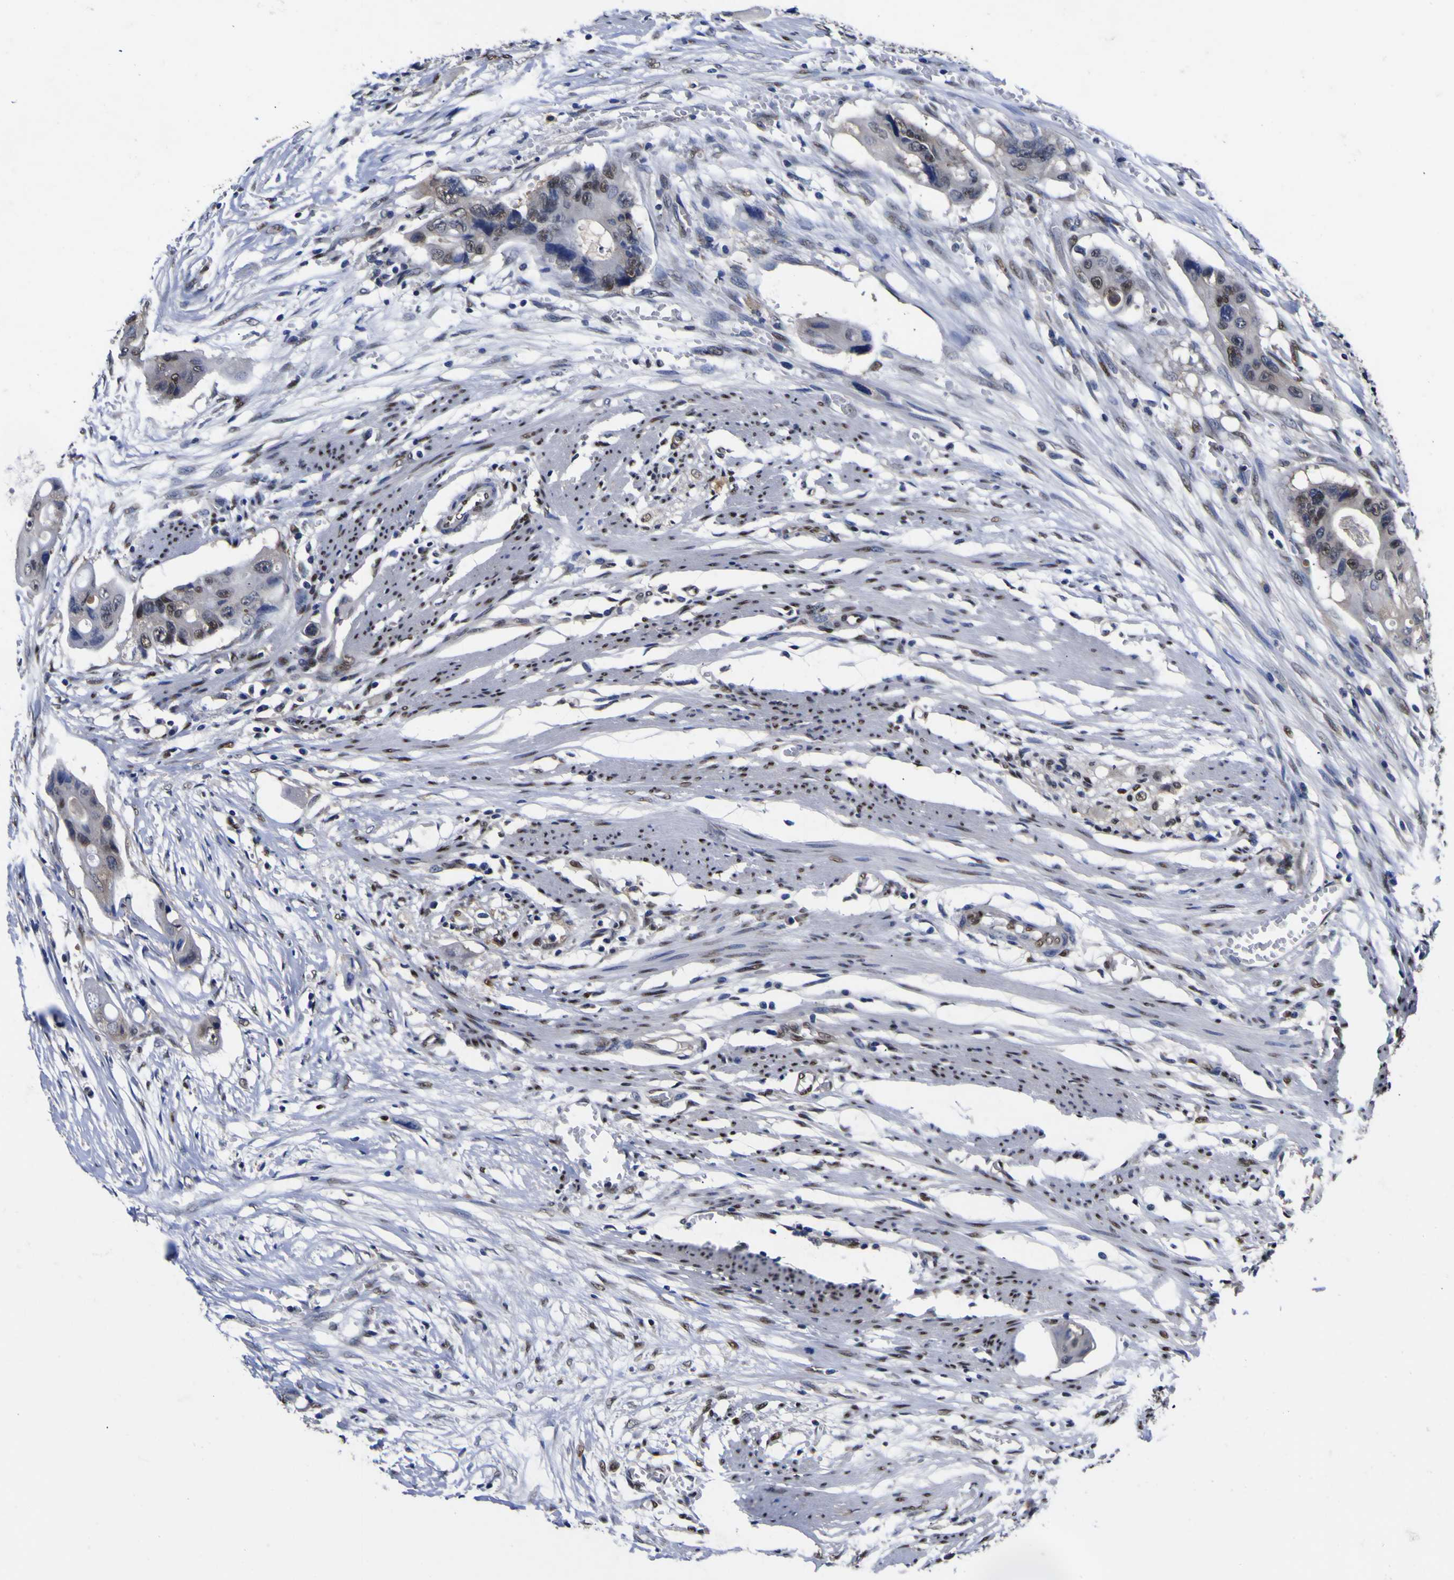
{"staining": {"intensity": "moderate", "quantity": ">75%", "location": "nuclear"}, "tissue": "colorectal cancer", "cell_type": "Tumor cells", "image_type": "cancer", "snomed": [{"axis": "morphology", "description": "Adenocarcinoma, NOS"}, {"axis": "topography", "description": "Colon"}], "caption": "This photomicrograph reveals colorectal adenocarcinoma stained with immunohistochemistry to label a protein in brown. The nuclear of tumor cells show moderate positivity for the protein. Nuclei are counter-stained blue.", "gene": "FAM110B", "patient": {"sex": "female", "age": 57}}